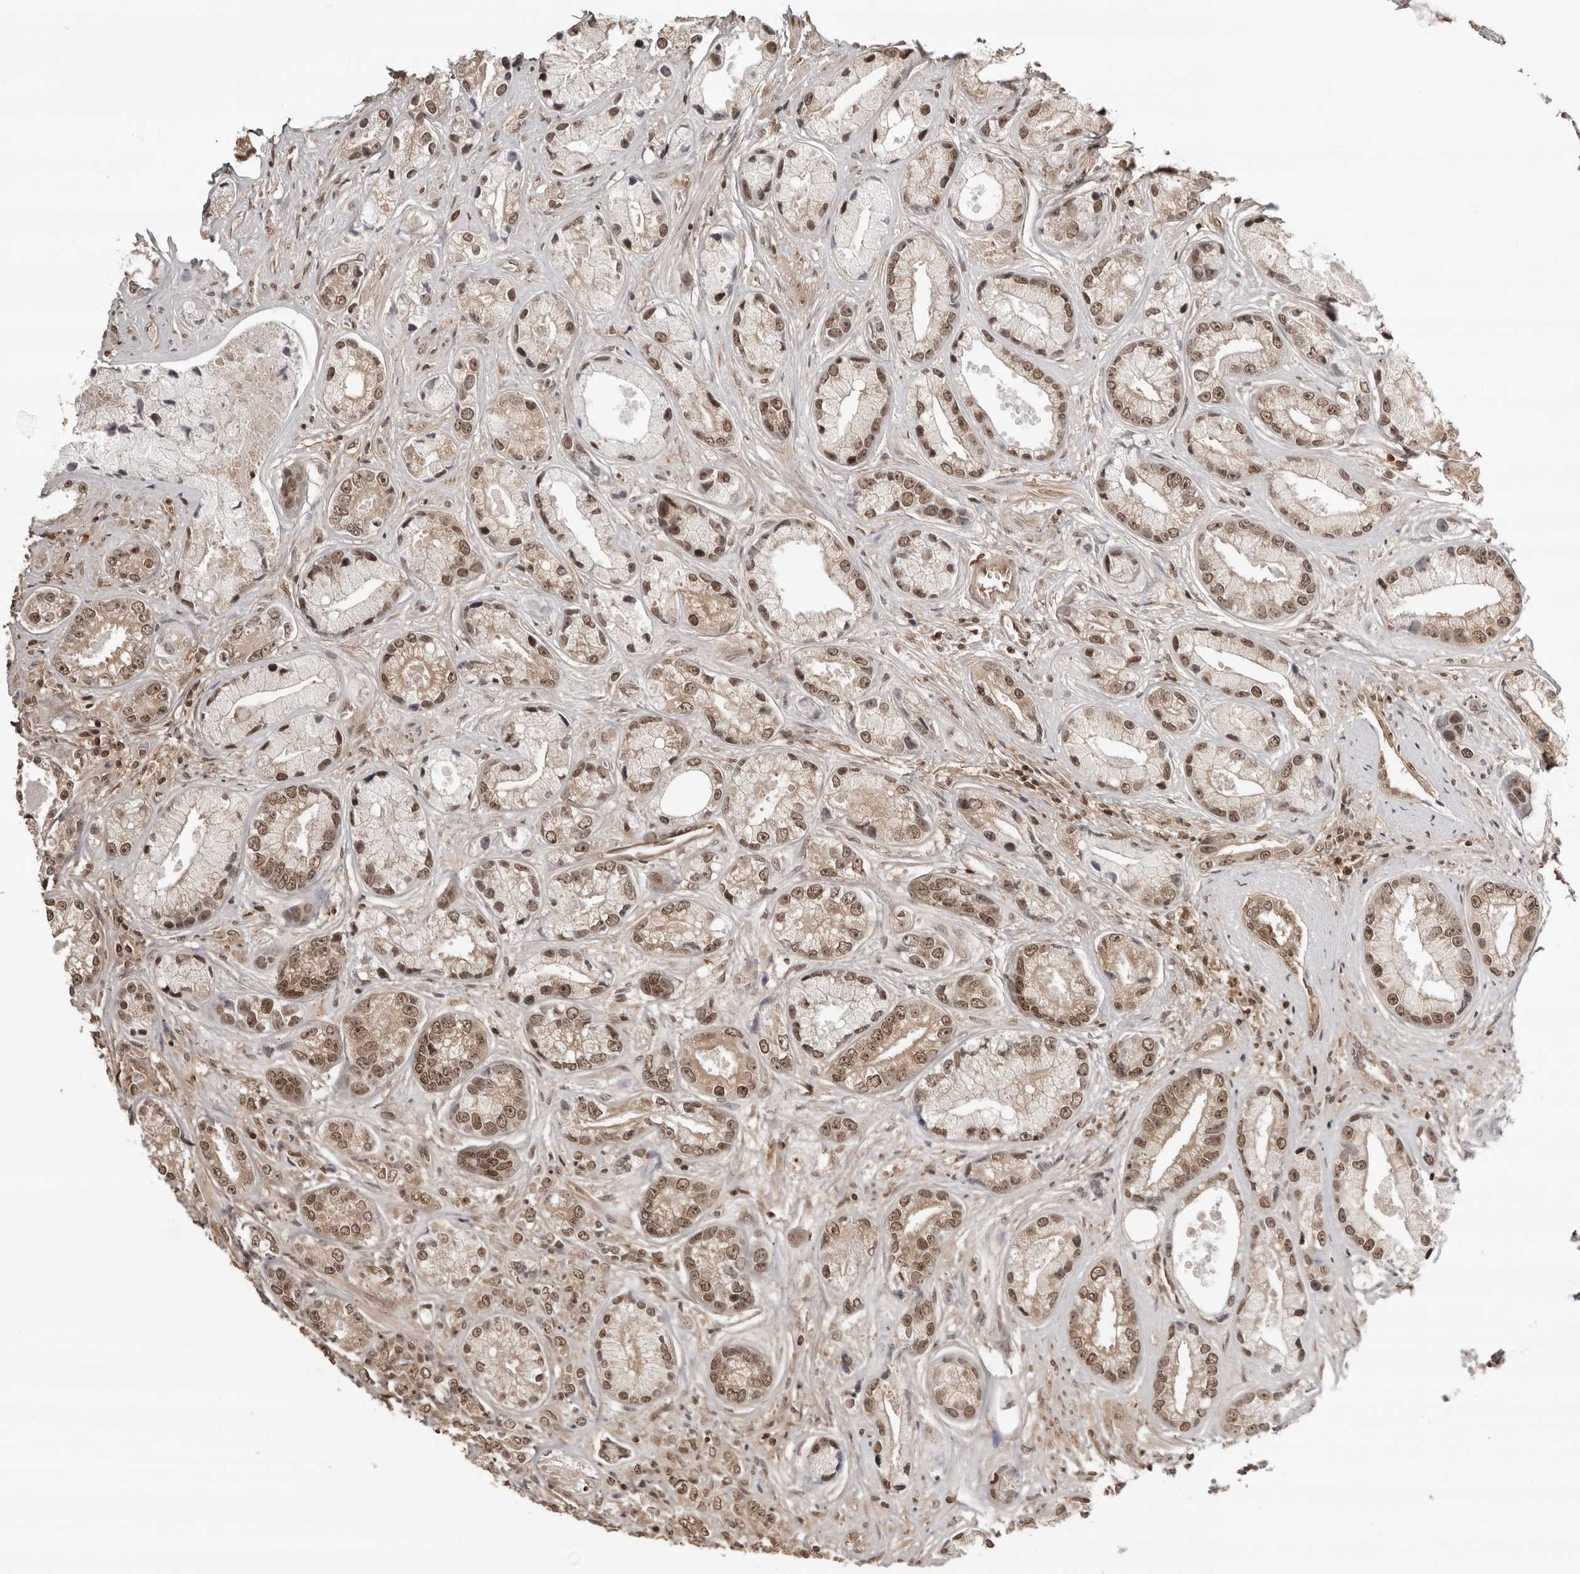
{"staining": {"intensity": "moderate", "quantity": "25%-75%", "location": "nuclear"}, "tissue": "prostate cancer", "cell_type": "Tumor cells", "image_type": "cancer", "snomed": [{"axis": "morphology", "description": "Adenocarcinoma, High grade"}, {"axis": "topography", "description": "Prostate"}], "caption": "A high-resolution photomicrograph shows immunohistochemistry (IHC) staining of prostate high-grade adenocarcinoma, which reveals moderate nuclear expression in about 25%-75% of tumor cells.", "gene": "SDE2", "patient": {"sex": "male", "age": 61}}